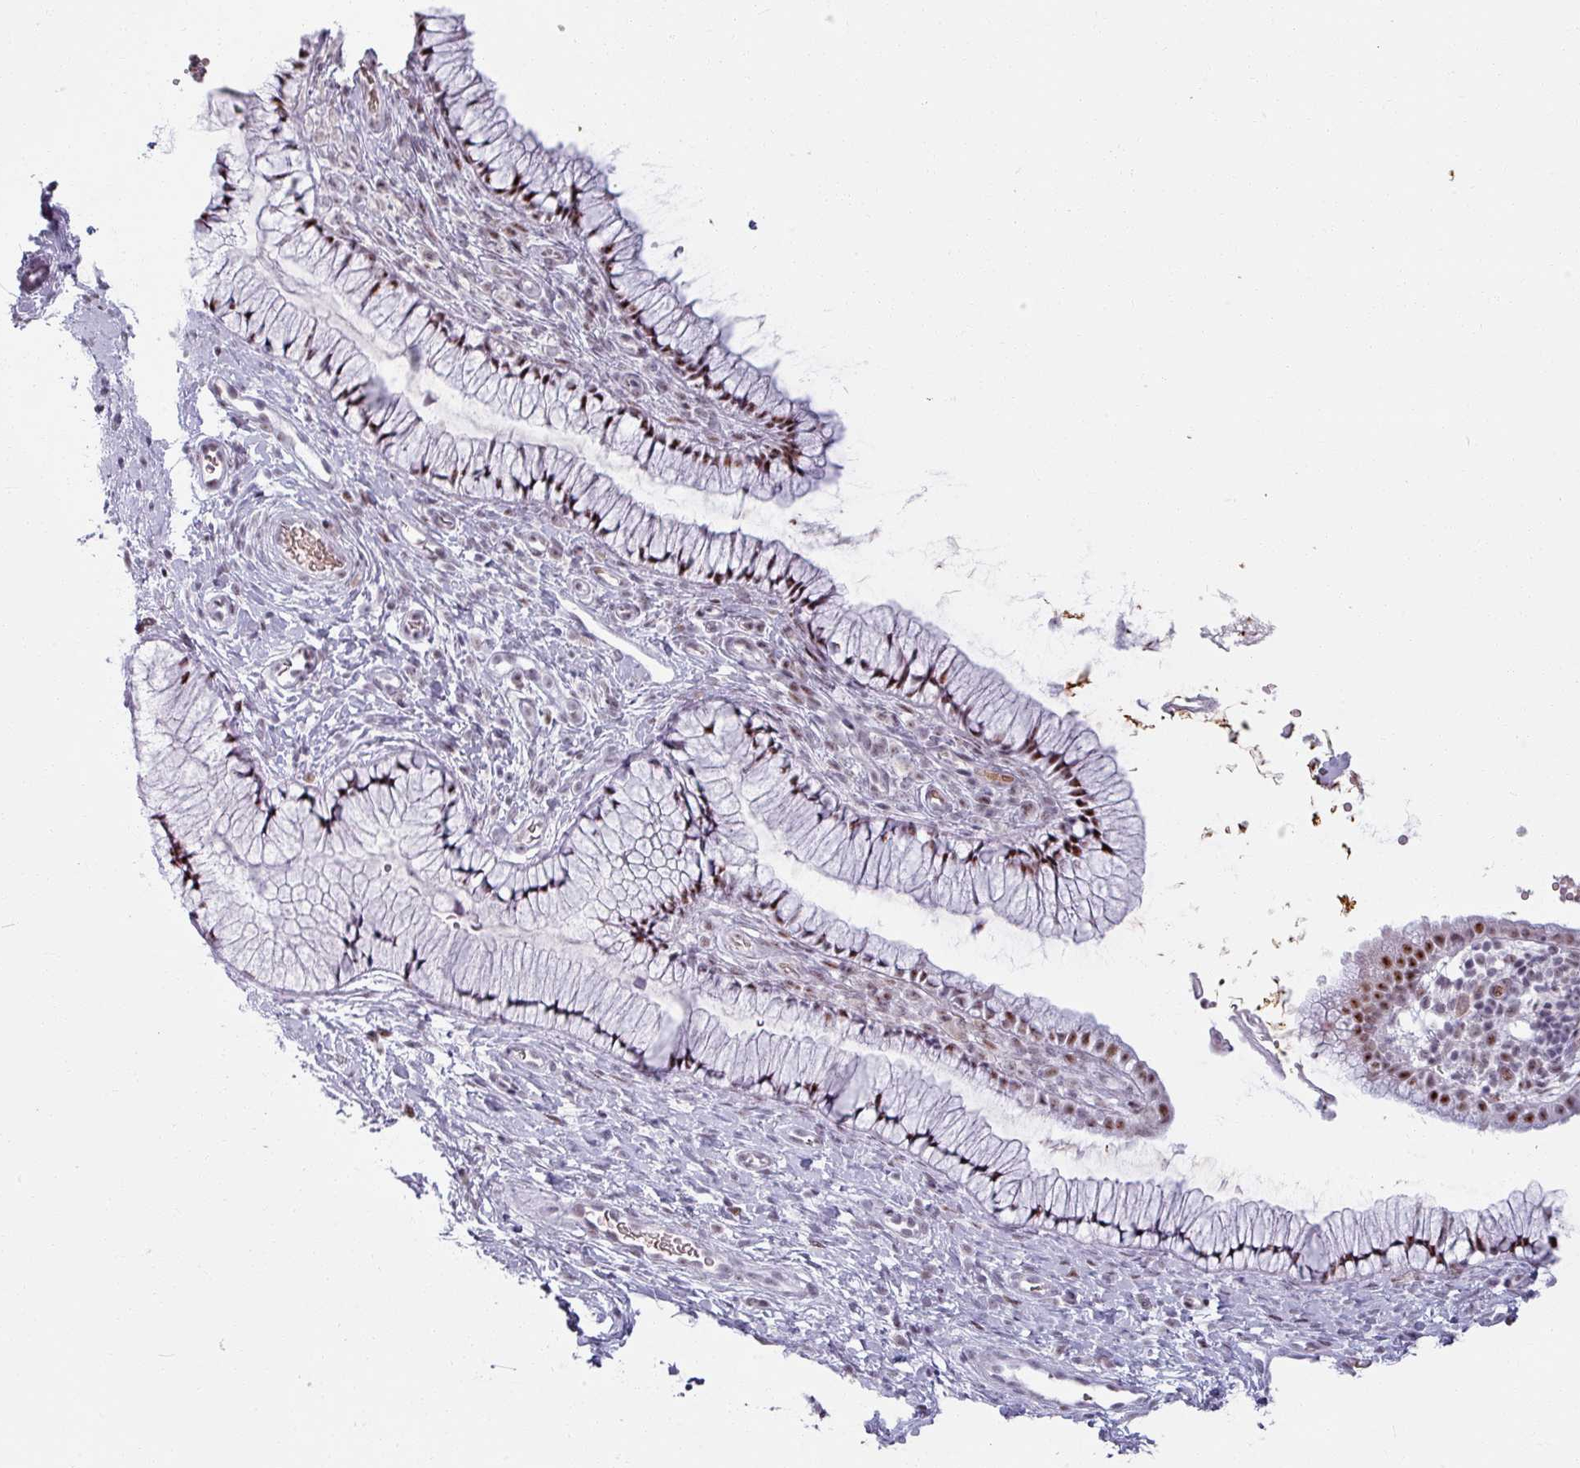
{"staining": {"intensity": "moderate", "quantity": ">75%", "location": "nuclear"}, "tissue": "cervix", "cell_type": "Glandular cells", "image_type": "normal", "snomed": [{"axis": "morphology", "description": "Normal tissue, NOS"}, {"axis": "topography", "description": "Cervix"}], "caption": "Glandular cells exhibit medium levels of moderate nuclear positivity in about >75% of cells in normal cervix. Using DAB (brown) and hematoxylin (blue) stains, captured at high magnification using brightfield microscopy.", "gene": "NCOR1", "patient": {"sex": "female", "age": 36}}